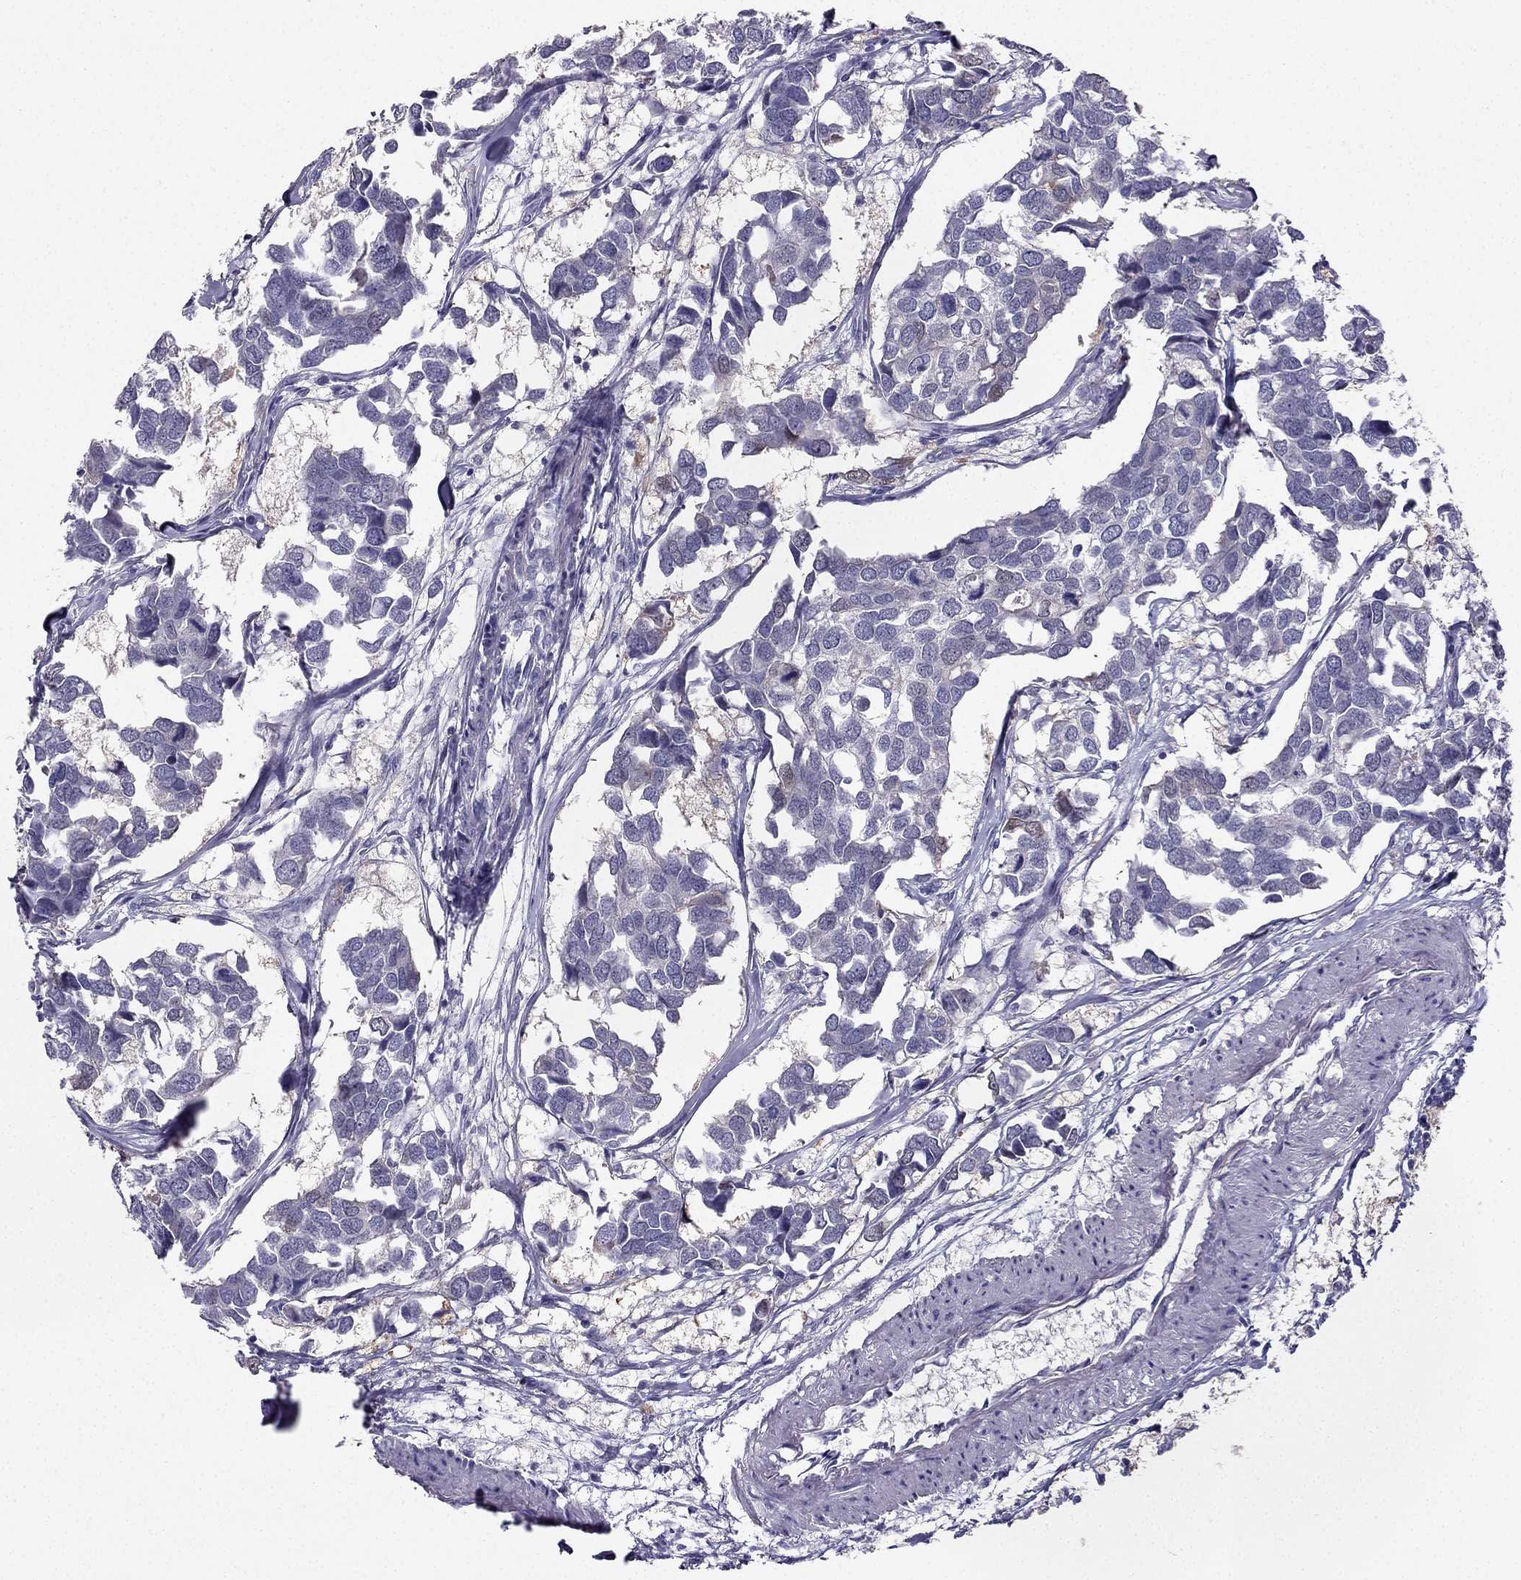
{"staining": {"intensity": "negative", "quantity": "none", "location": "none"}, "tissue": "breast cancer", "cell_type": "Tumor cells", "image_type": "cancer", "snomed": [{"axis": "morphology", "description": "Duct carcinoma"}, {"axis": "topography", "description": "Breast"}], "caption": "This is an immunohistochemistry (IHC) photomicrograph of breast infiltrating ductal carcinoma. There is no positivity in tumor cells.", "gene": "RSPH14", "patient": {"sex": "female", "age": 83}}